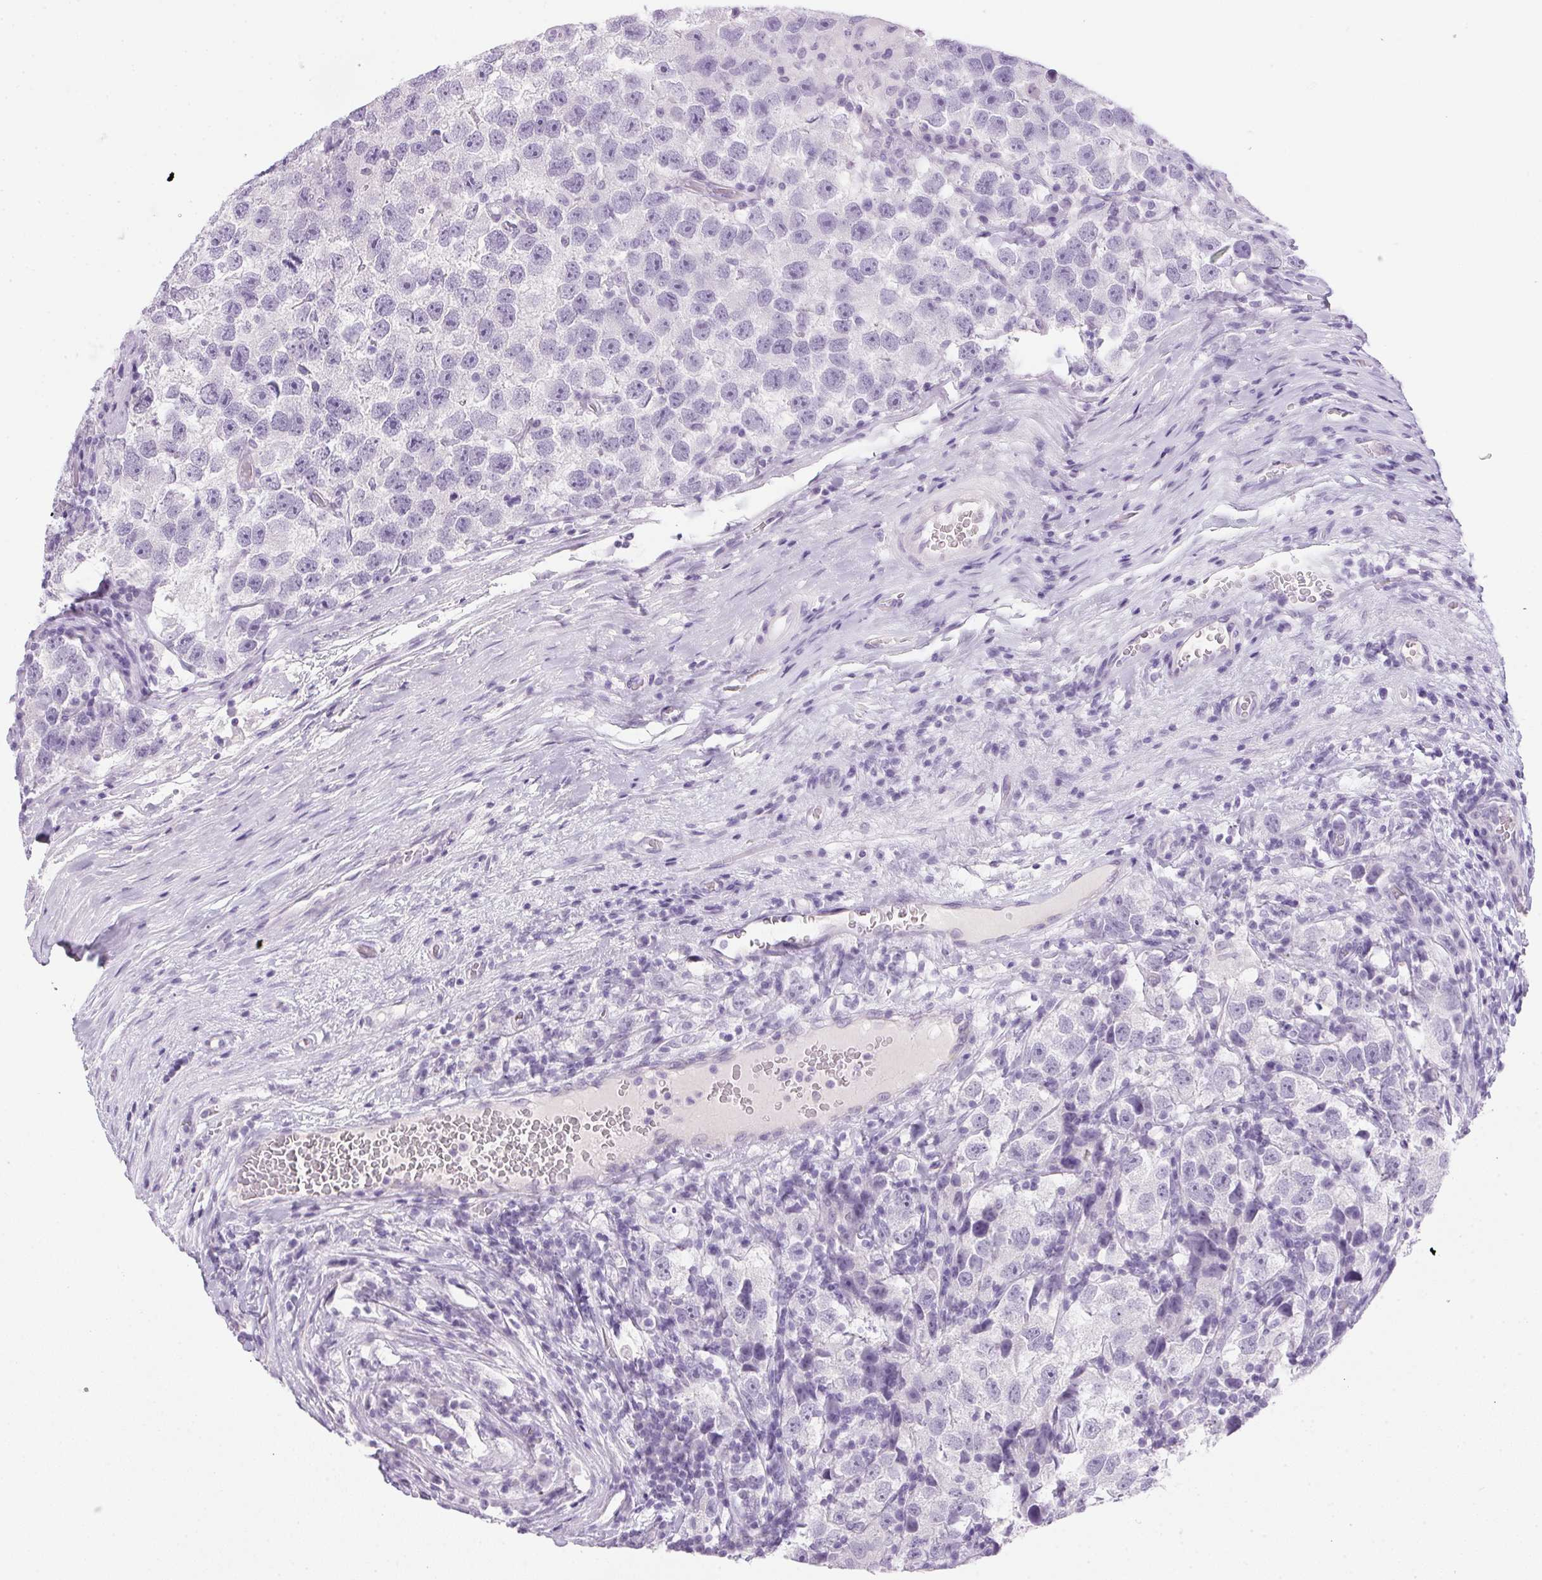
{"staining": {"intensity": "negative", "quantity": "none", "location": "none"}, "tissue": "testis cancer", "cell_type": "Tumor cells", "image_type": "cancer", "snomed": [{"axis": "morphology", "description": "Seminoma, NOS"}, {"axis": "topography", "description": "Testis"}], "caption": "Human seminoma (testis) stained for a protein using immunohistochemistry shows no staining in tumor cells.", "gene": "POPDC2", "patient": {"sex": "male", "age": 26}}